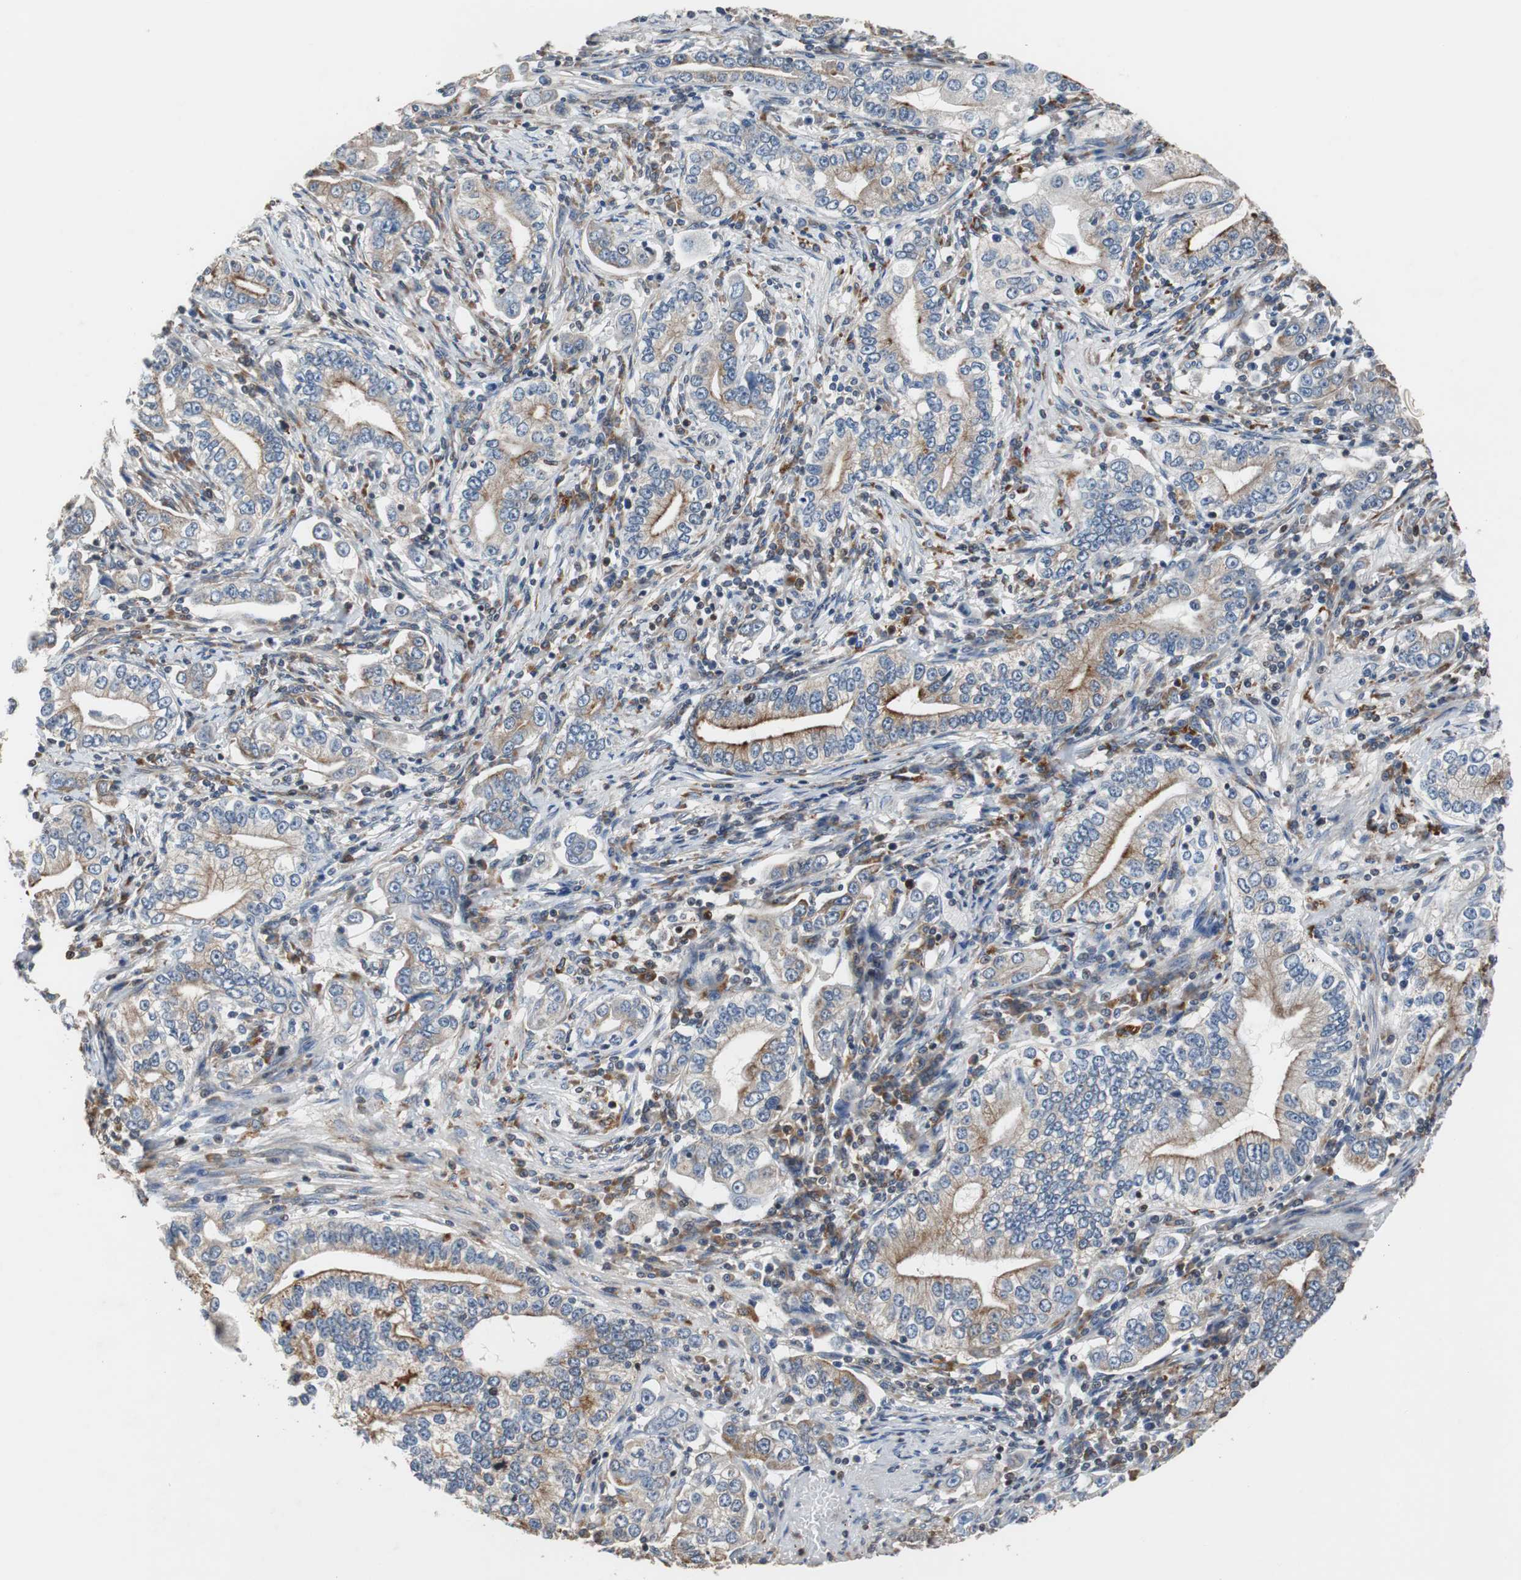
{"staining": {"intensity": "moderate", "quantity": ">75%", "location": "cytoplasmic/membranous"}, "tissue": "stomach cancer", "cell_type": "Tumor cells", "image_type": "cancer", "snomed": [{"axis": "morphology", "description": "Adenocarcinoma, NOS"}, {"axis": "topography", "description": "Stomach, lower"}], "caption": "Stomach adenocarcinoma stained with a brown dye shows moderate cytoplasmic/membranous positive positivity in approximately >75% of tumor cells.", "gene": "USP10", "patient": {"sex": "female", "age": 72}}